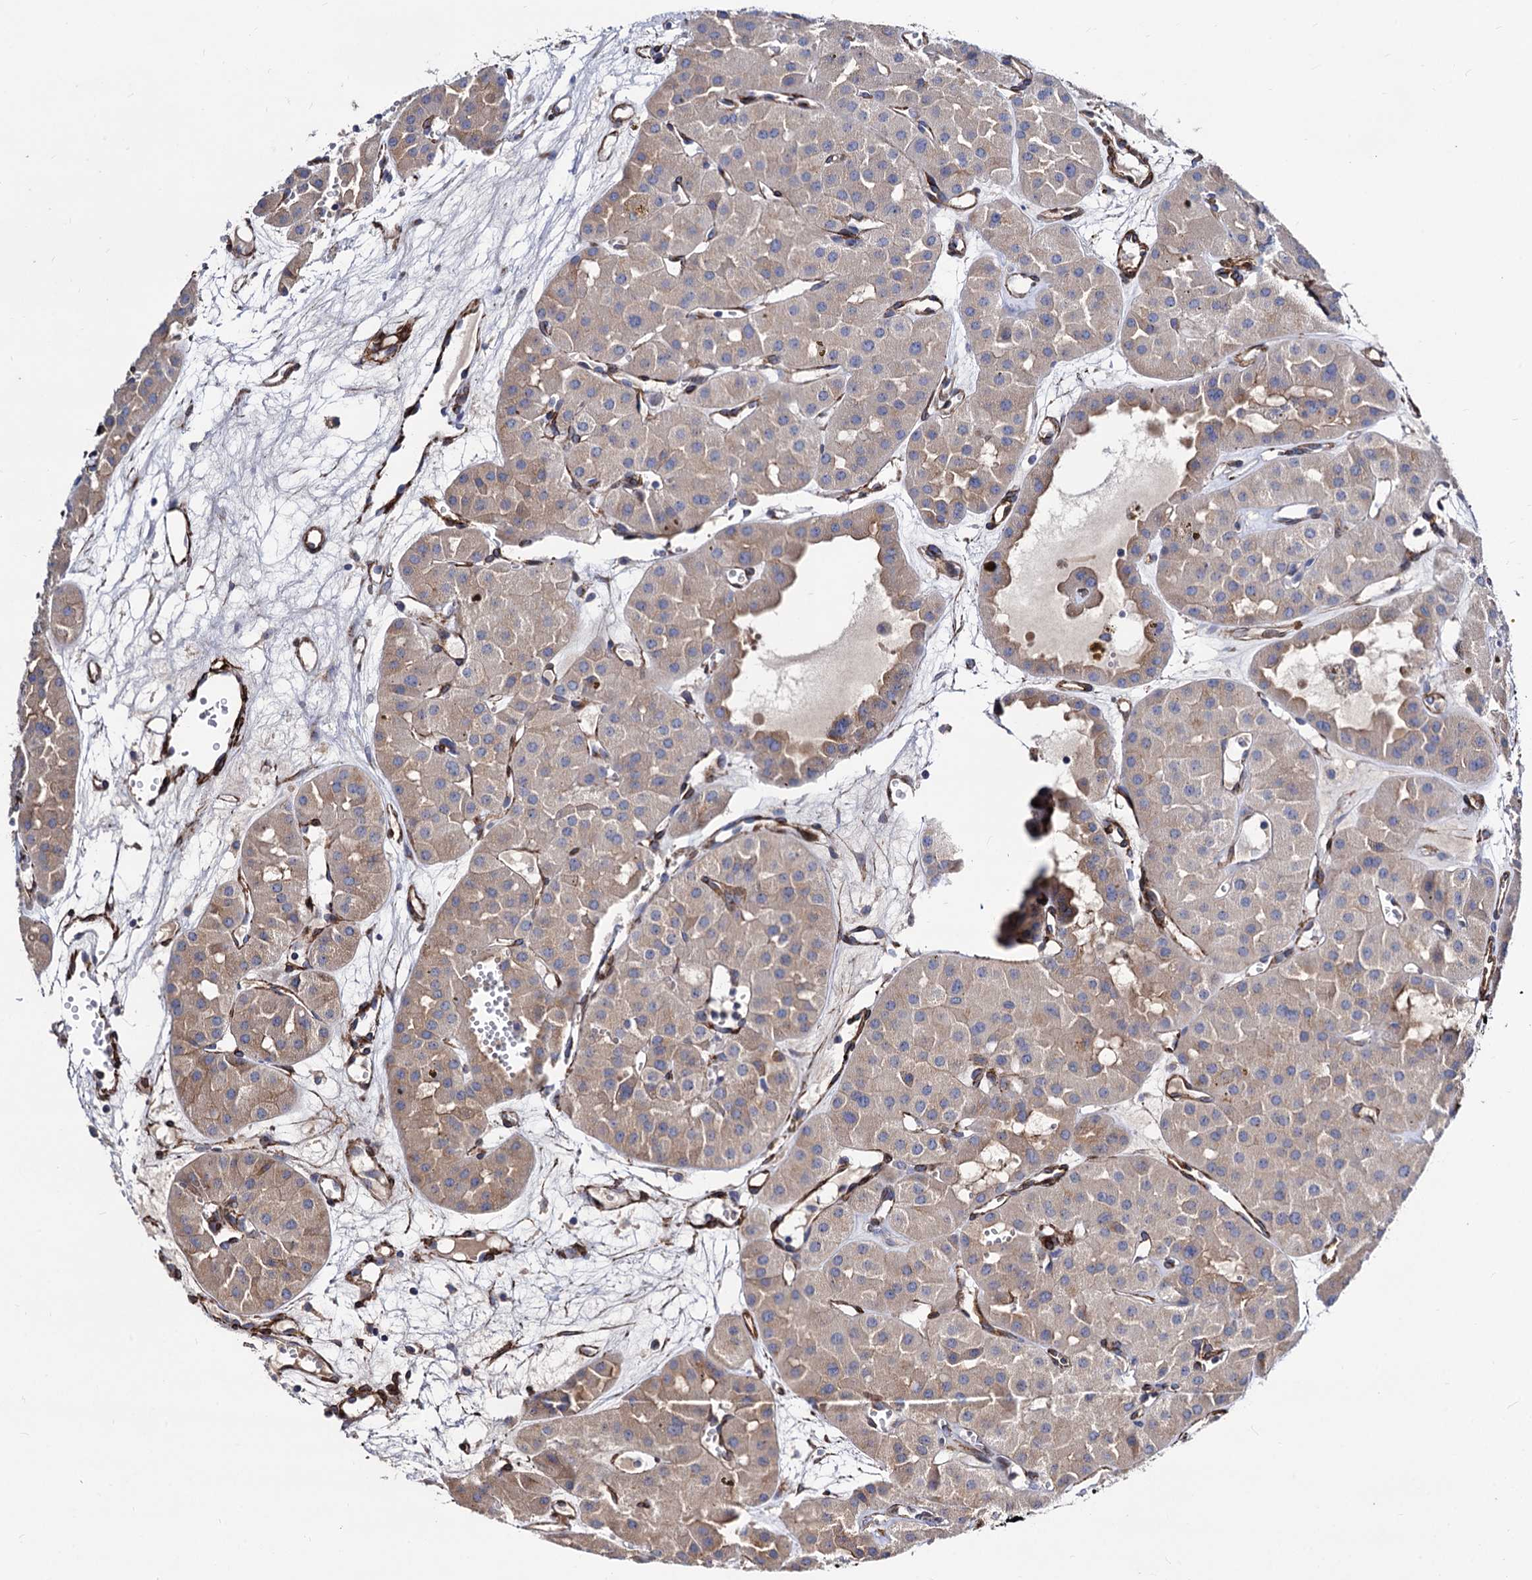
{"staining": {"intensity": "moderate", "quantity": "25%-75%", "location": "cytoplasmic/membranous"}, "tissue": "renal cancer", "cell_type": "Tumor cells", "image_type": "cancer", "snomed": [{"axis": "morphology", "description": "Carcinoma, NOS"}, {"axis": "topography", "description": "Kidney"}], "caption": "Renal carcinoma was stained to show a protein in brown. There is medium levels of moderate cytoplasmic/membranous staining in about 25%-75% of tumor cells.", "gene": "WDR11", "patient": {"sex": "female", "age": 75}}